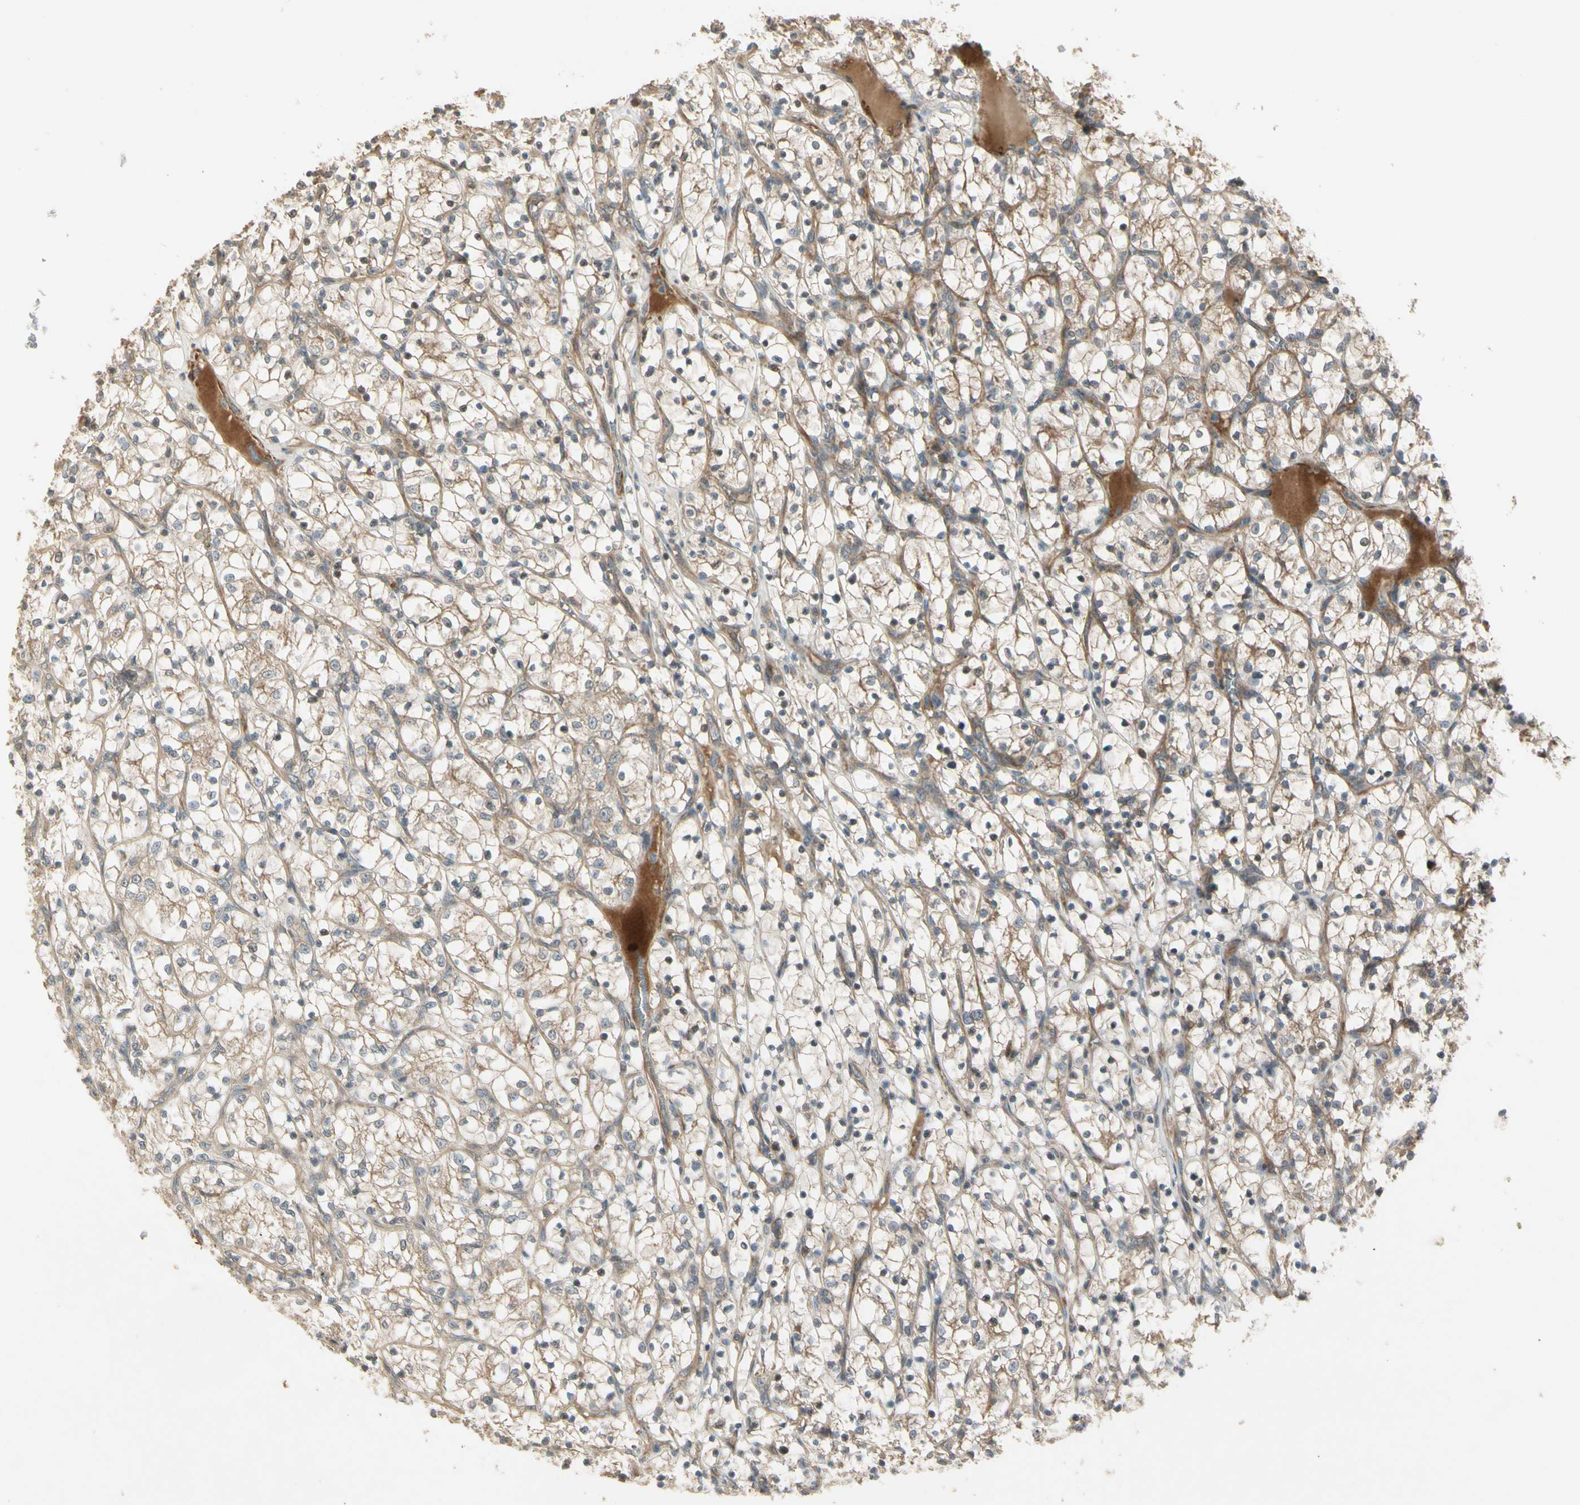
{"staining": {"intensity": "weak", "quantity": "25%-75%", "location": "cytoplasmic/membranous"}, "tissue": "renal cancer", "cell_type": "Tumor cells", "image_type": "cancer", "snomed": [{"axis": "morphology", "description": "Adenocarcinoma, NOS"}, {"axis": "topography", "description": "Kidney"}], "caption": "Immunohistochemical staining of renal cancer (adenocarcinoma) reveals weak cytoplasmic/membranous protein expression in about 25%-75% of tumor cells.", "gene": "ACVR1", "patient": {"sex": "female", "age": 69}}